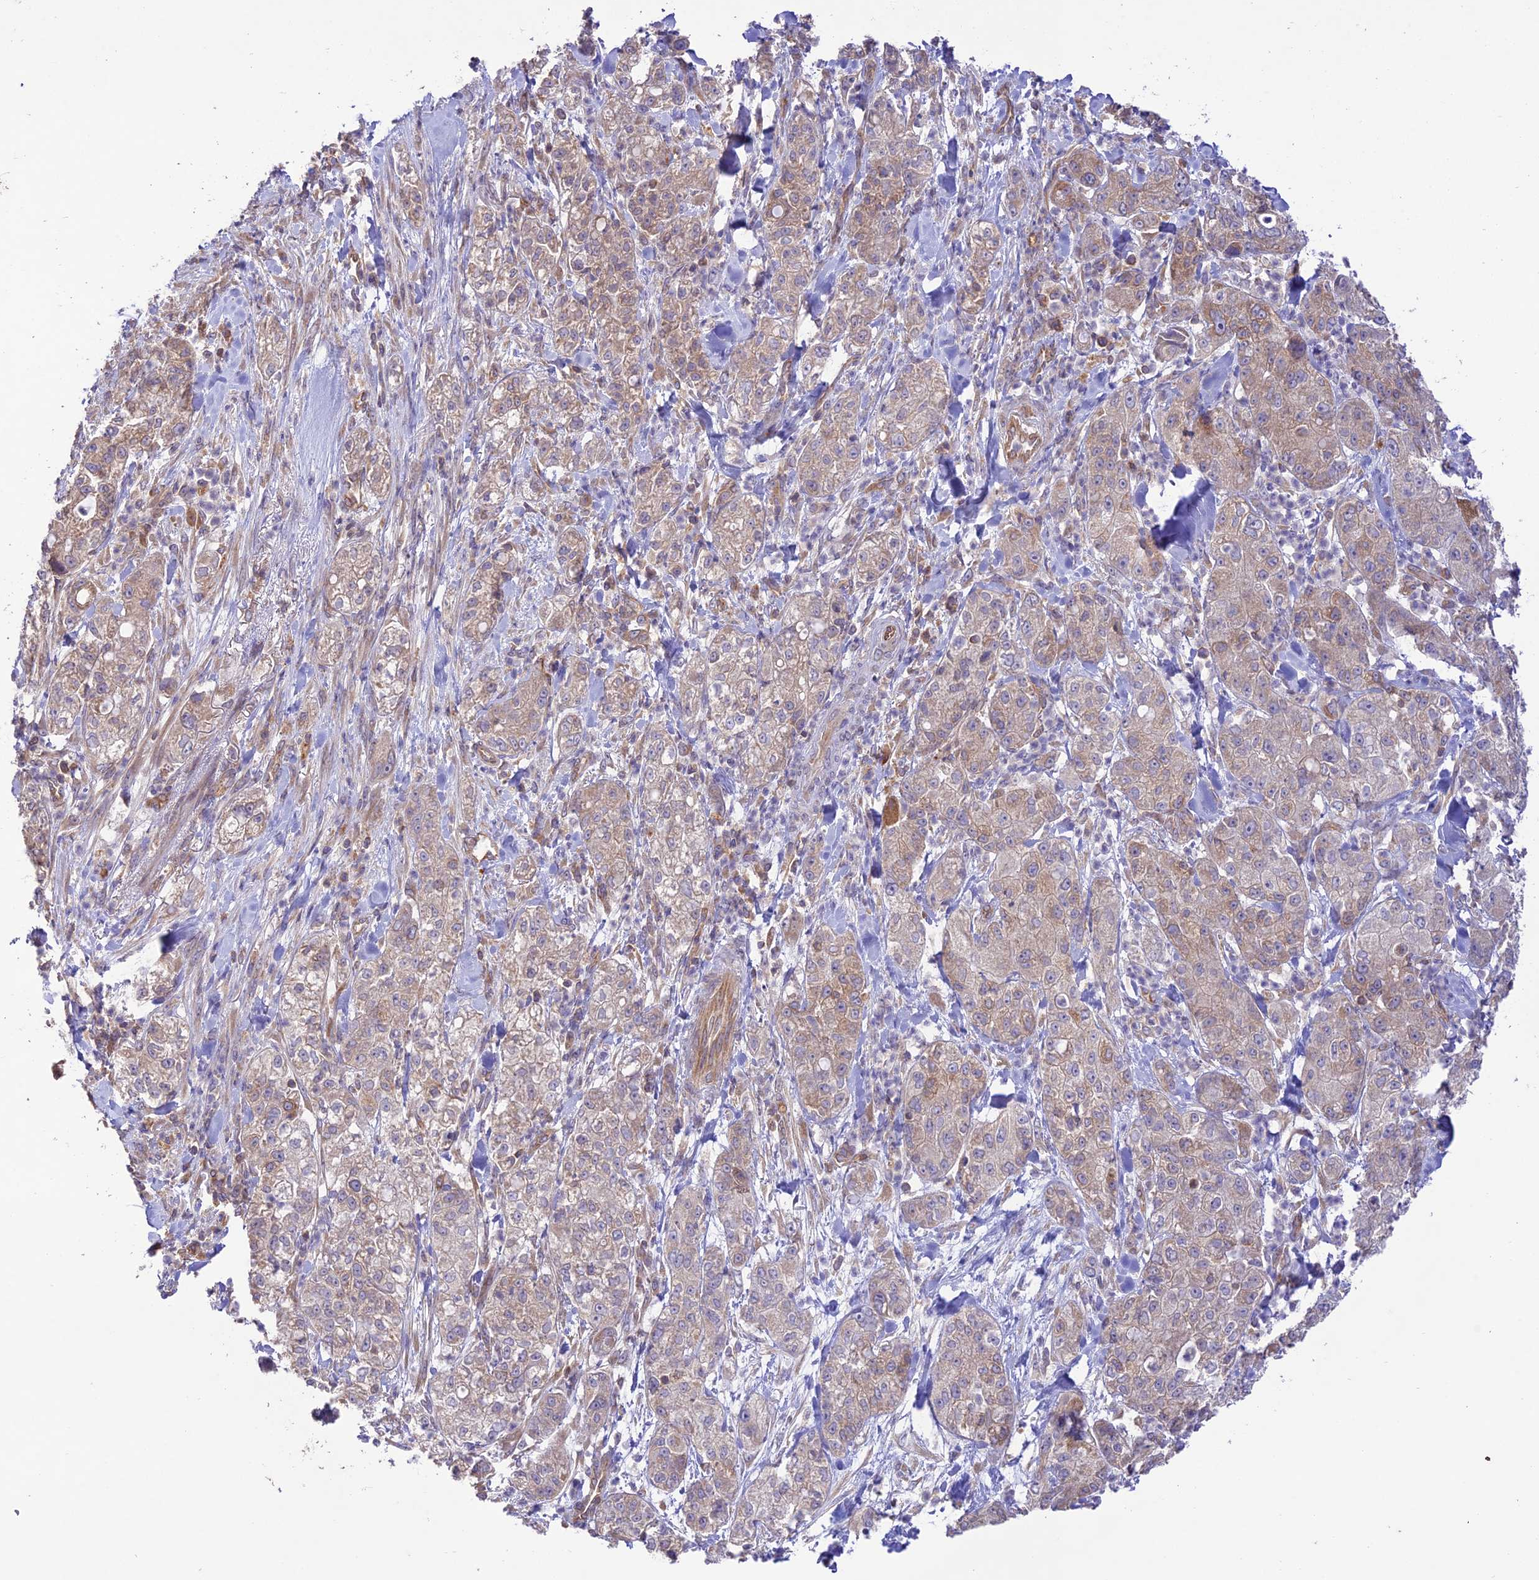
{"staining": {"intensity": "weak", "quantity": "25%-75%", "location": "cytoplasmic/membranous"}, "tissue": "pancreatic cancer", "cell_type": "Tumor cells", "image_type": "cancer", "snomed": [{"axis": "morphology", "description": "Adenocarcinoma, NOS"}, {"axis": "topography", "description": "Pancreas"}], "caption": "Tumor cells display low levels of weak cytoplasmic/membranous expression in approximately 25%-75% of cells in human pancreatic adenocarcinoma.", "gene": "TMEM259", "patient": {"sex": "female", "age": 78}}